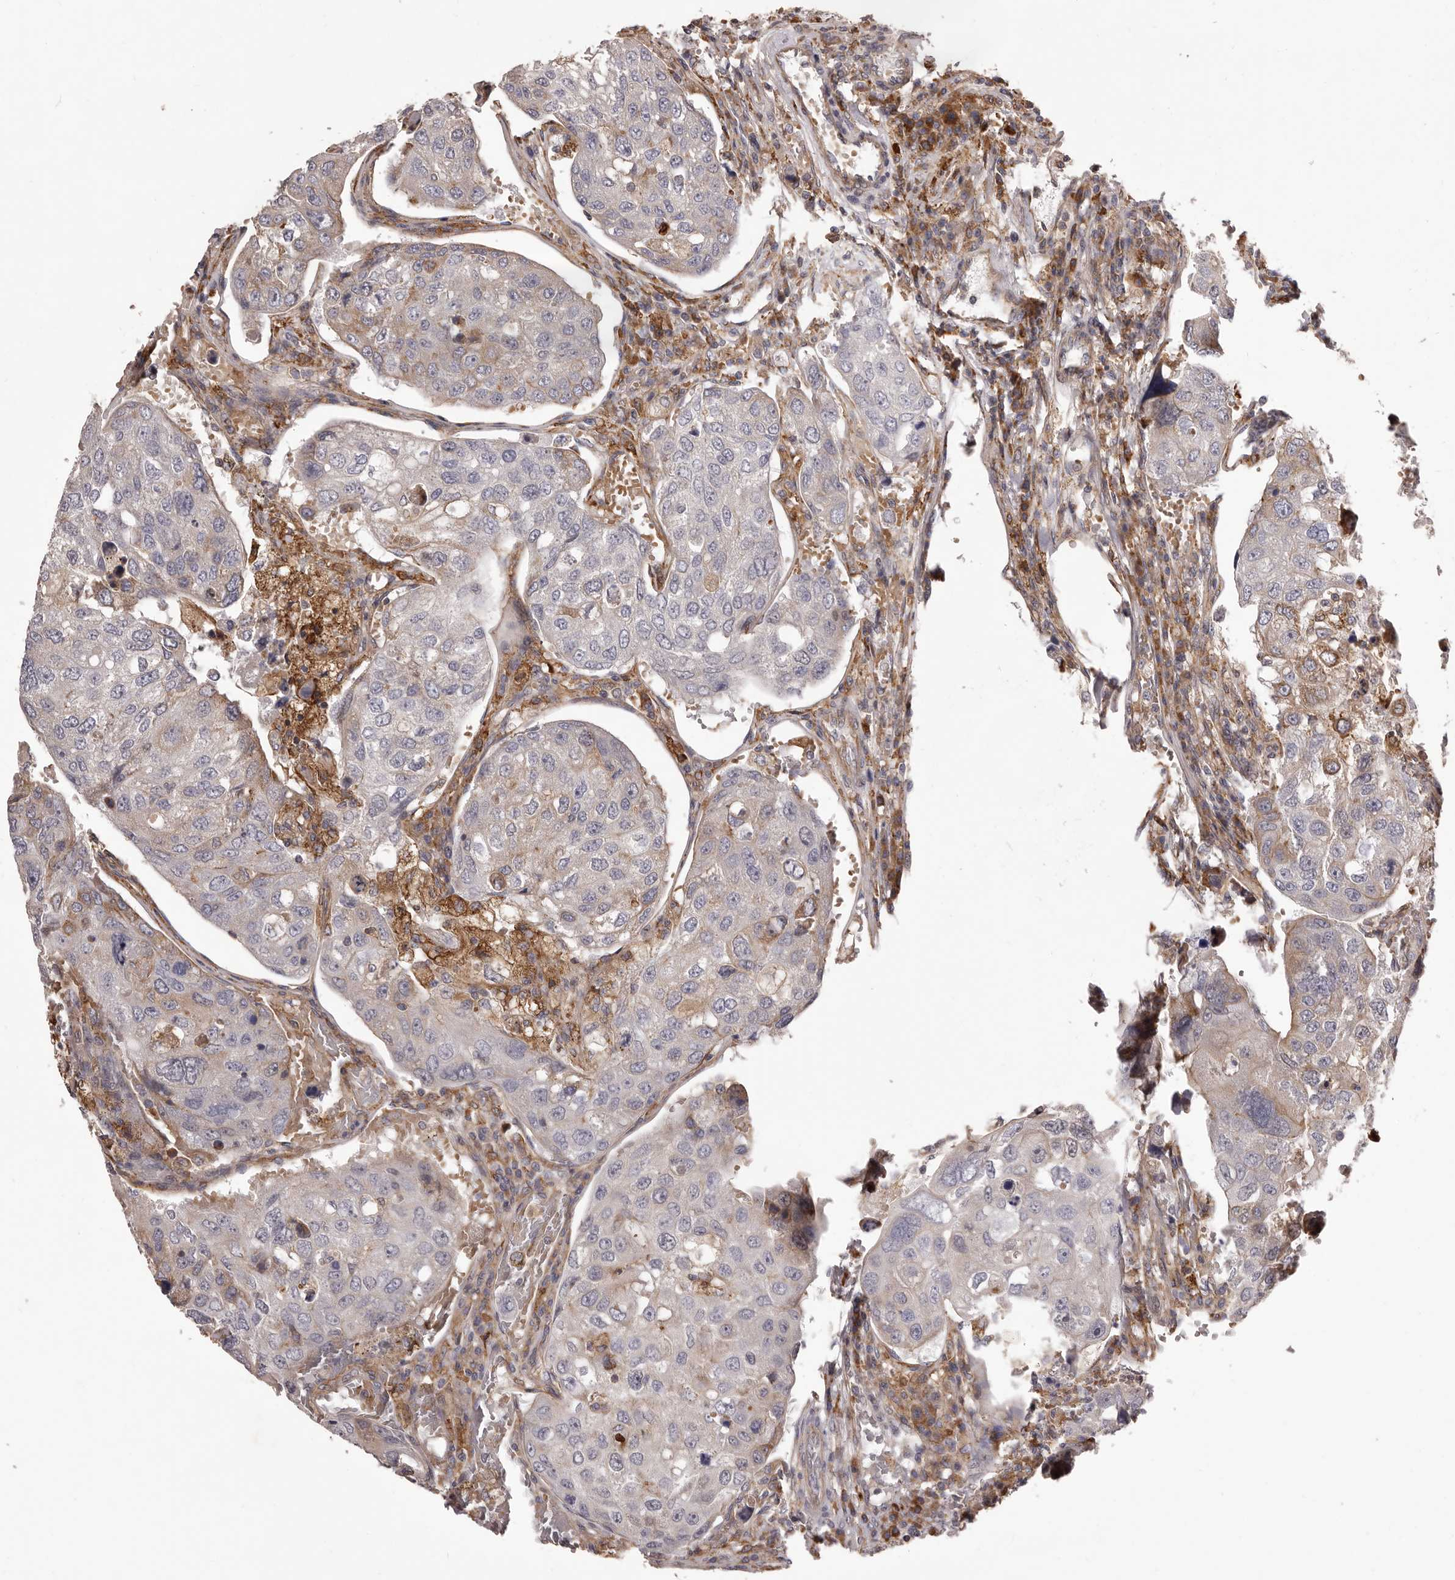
{"staining": {"intensity": "moderate", "quantity": "<25%", "location": "cytoplasmic/membranous"}, "tissue": "urothelial cancer", "cell_type": "Tumor cells", "image_type": "cancer", "snomed": [{"axis": "morphology", "description": "Urothelial carcinoma, High grade"}, {"axis": "topography", "description": "Lymph node"}, {"axis": "topography", "description": "Urinary bladder"}], "caption": "A high-resolution image shows immunohistochemistry (IHC) staining of urothelial cancer, which shows moderate cytoplasmic/membranous expression in about <25% of tumor cells.", "gene": "ALPK1", "patient": {"sex": "male", "age": 51}}